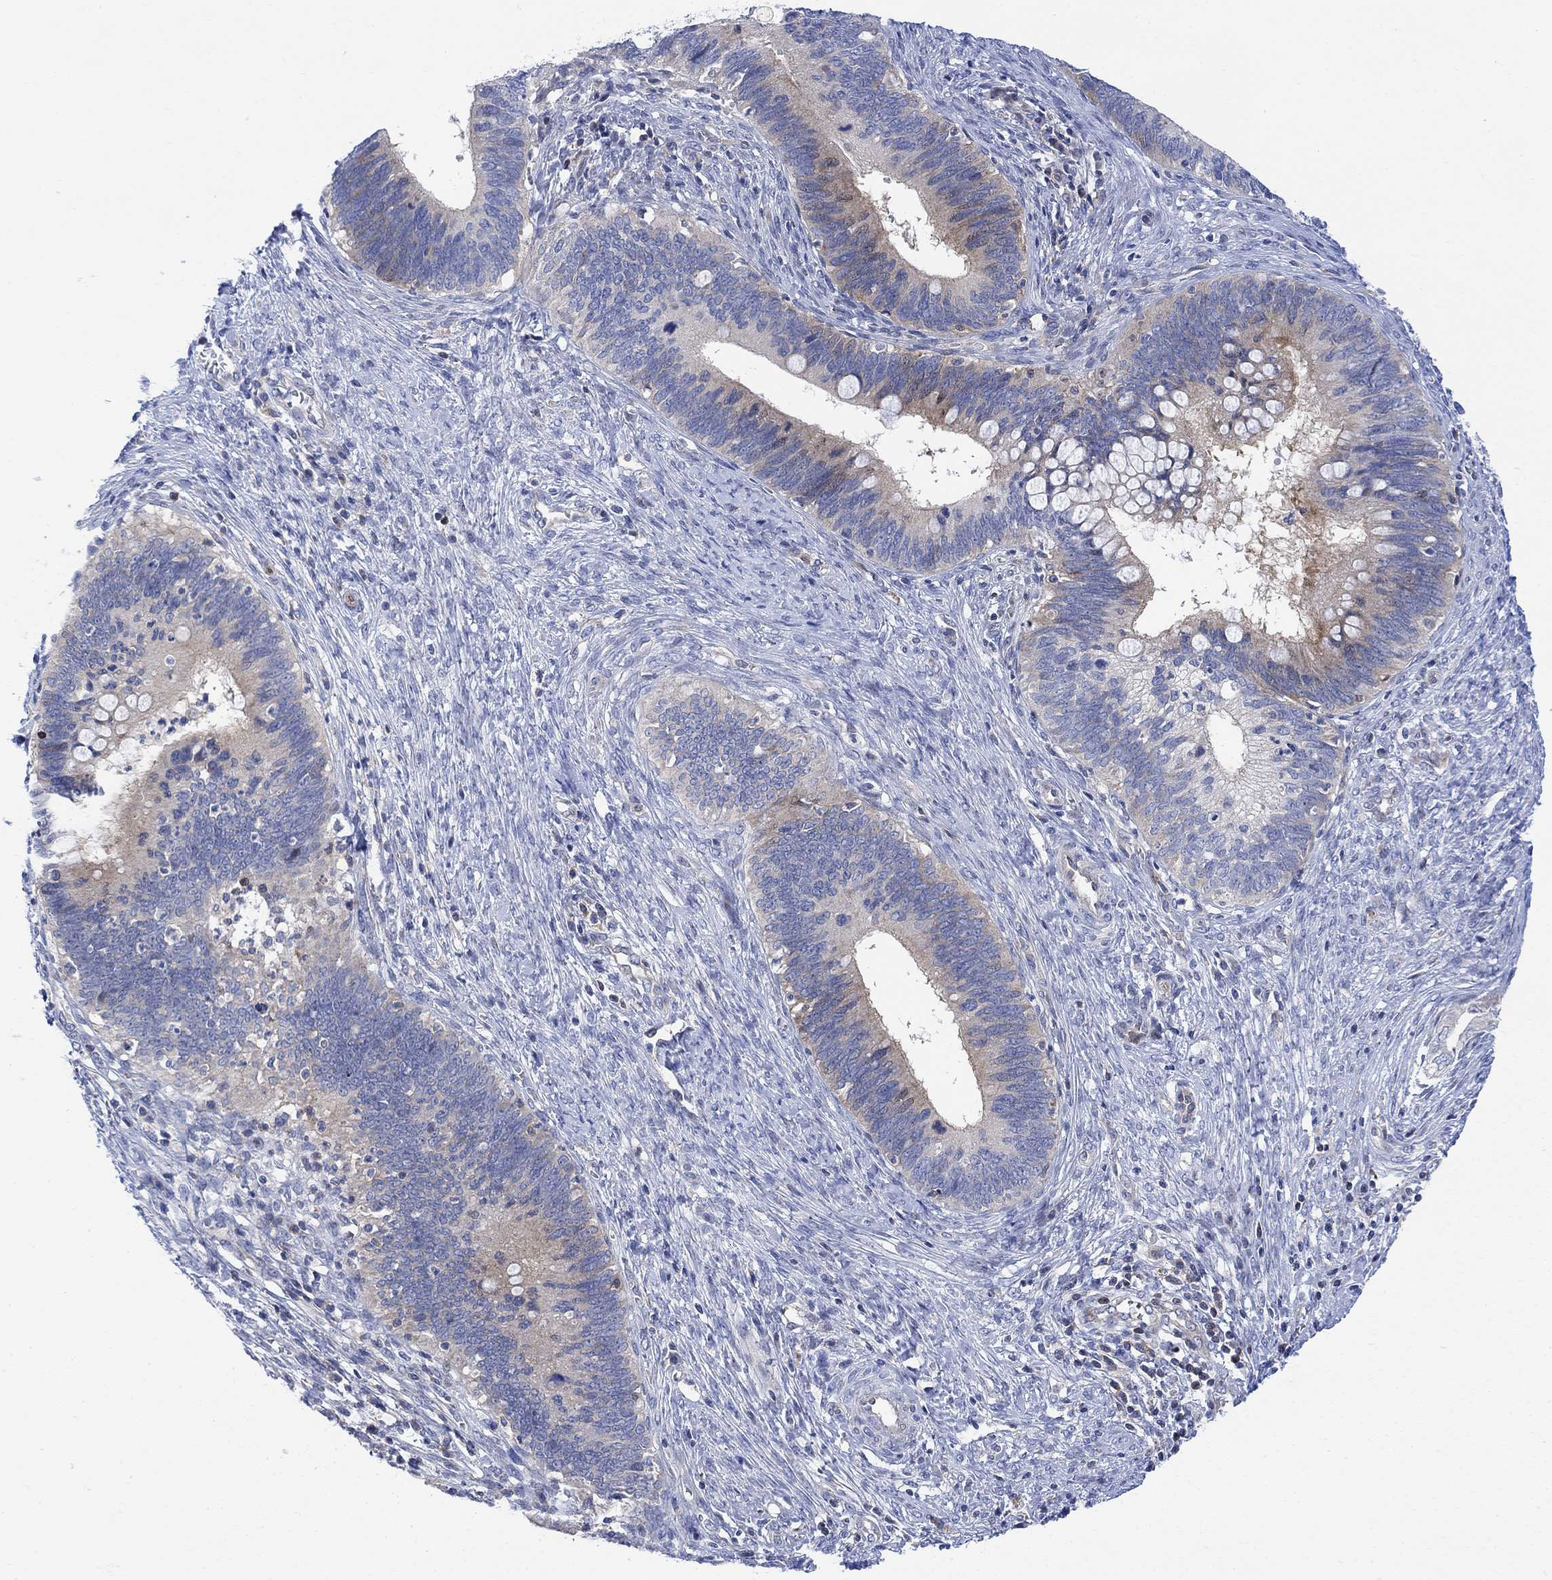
{"staining": {"intensity": "moderate", "quantity": "<25%", "location": "cytoplasmic/membranous"}, "tissue": "cervical cancer", "cell_type": "Tumor cells", "image_type": "cancer", "snomed": [{"axis": "morphology", "description": "Adenocarcinoma, NOS"}, {"axis": "topography", "description": "Cervix"}], "caption": "Approximately <25% of tumor cells in adenocarcinoma (cervical) show moderate cytoplasmic/membranous protein expression as visualized by brown immunohistochemical staining.", "gene": "ARSK", "patient": {"sex": "female", "age": 42}}